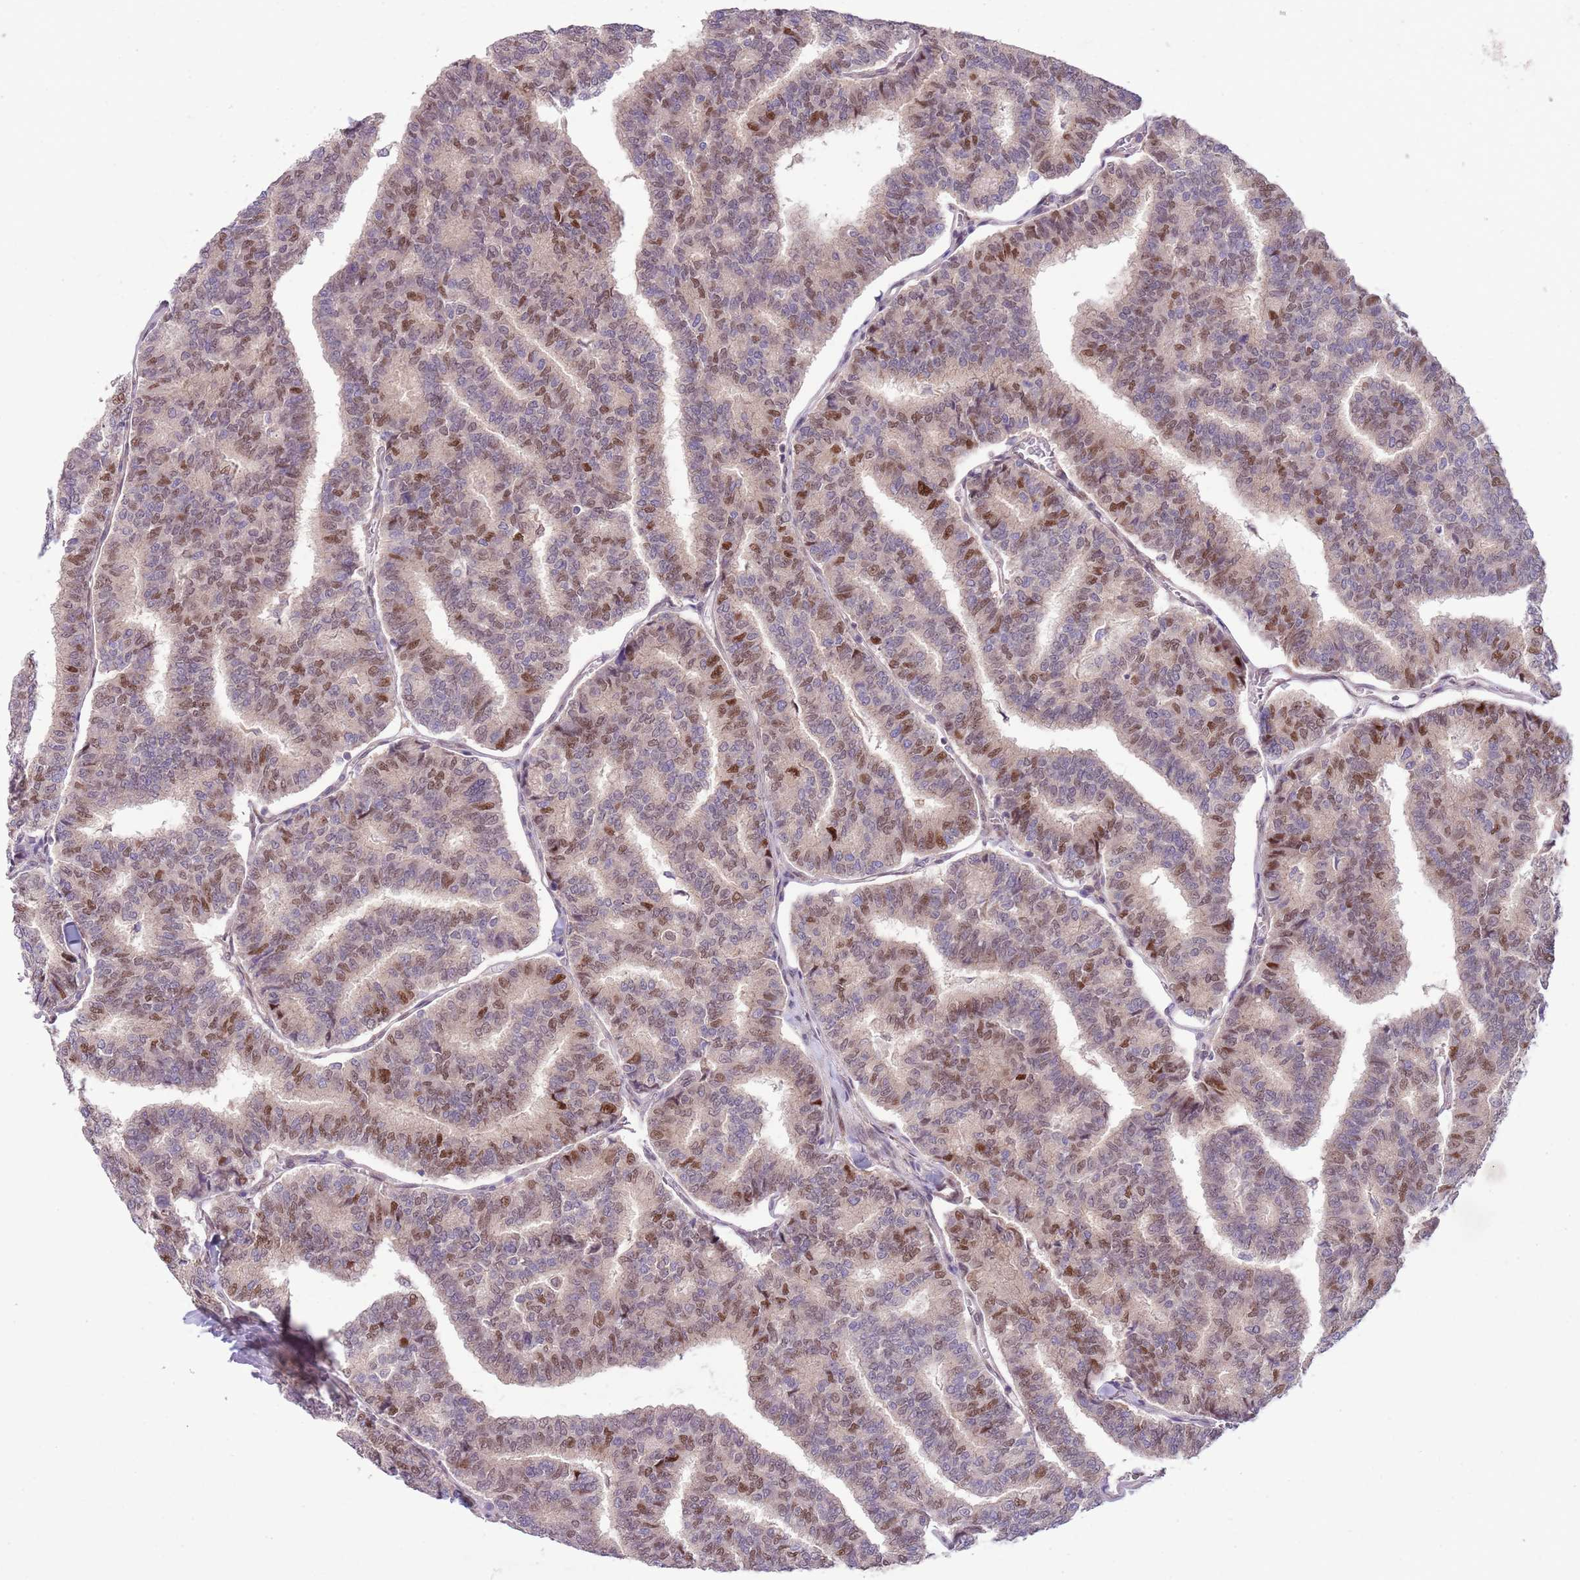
{"staining": {"intensity": "moderate", "quantity": "25%-75%", "location": "nuclear"}, "tissue": "thyroid cancer", "cell_type": "Tumor cells", "image_type": "cancer", "snomed": [{"axis": "morphology", "description": "Papillary adenocarcinoma, NOS"}, {"axis": "topography", "description": "Thyroid gland"}], "caption": "Human thyroid cancer stained with a protein marker shows moderate staining in tumor cells.", "gene": "CCND2", "patient": {"sex": "female", "age": 35}}